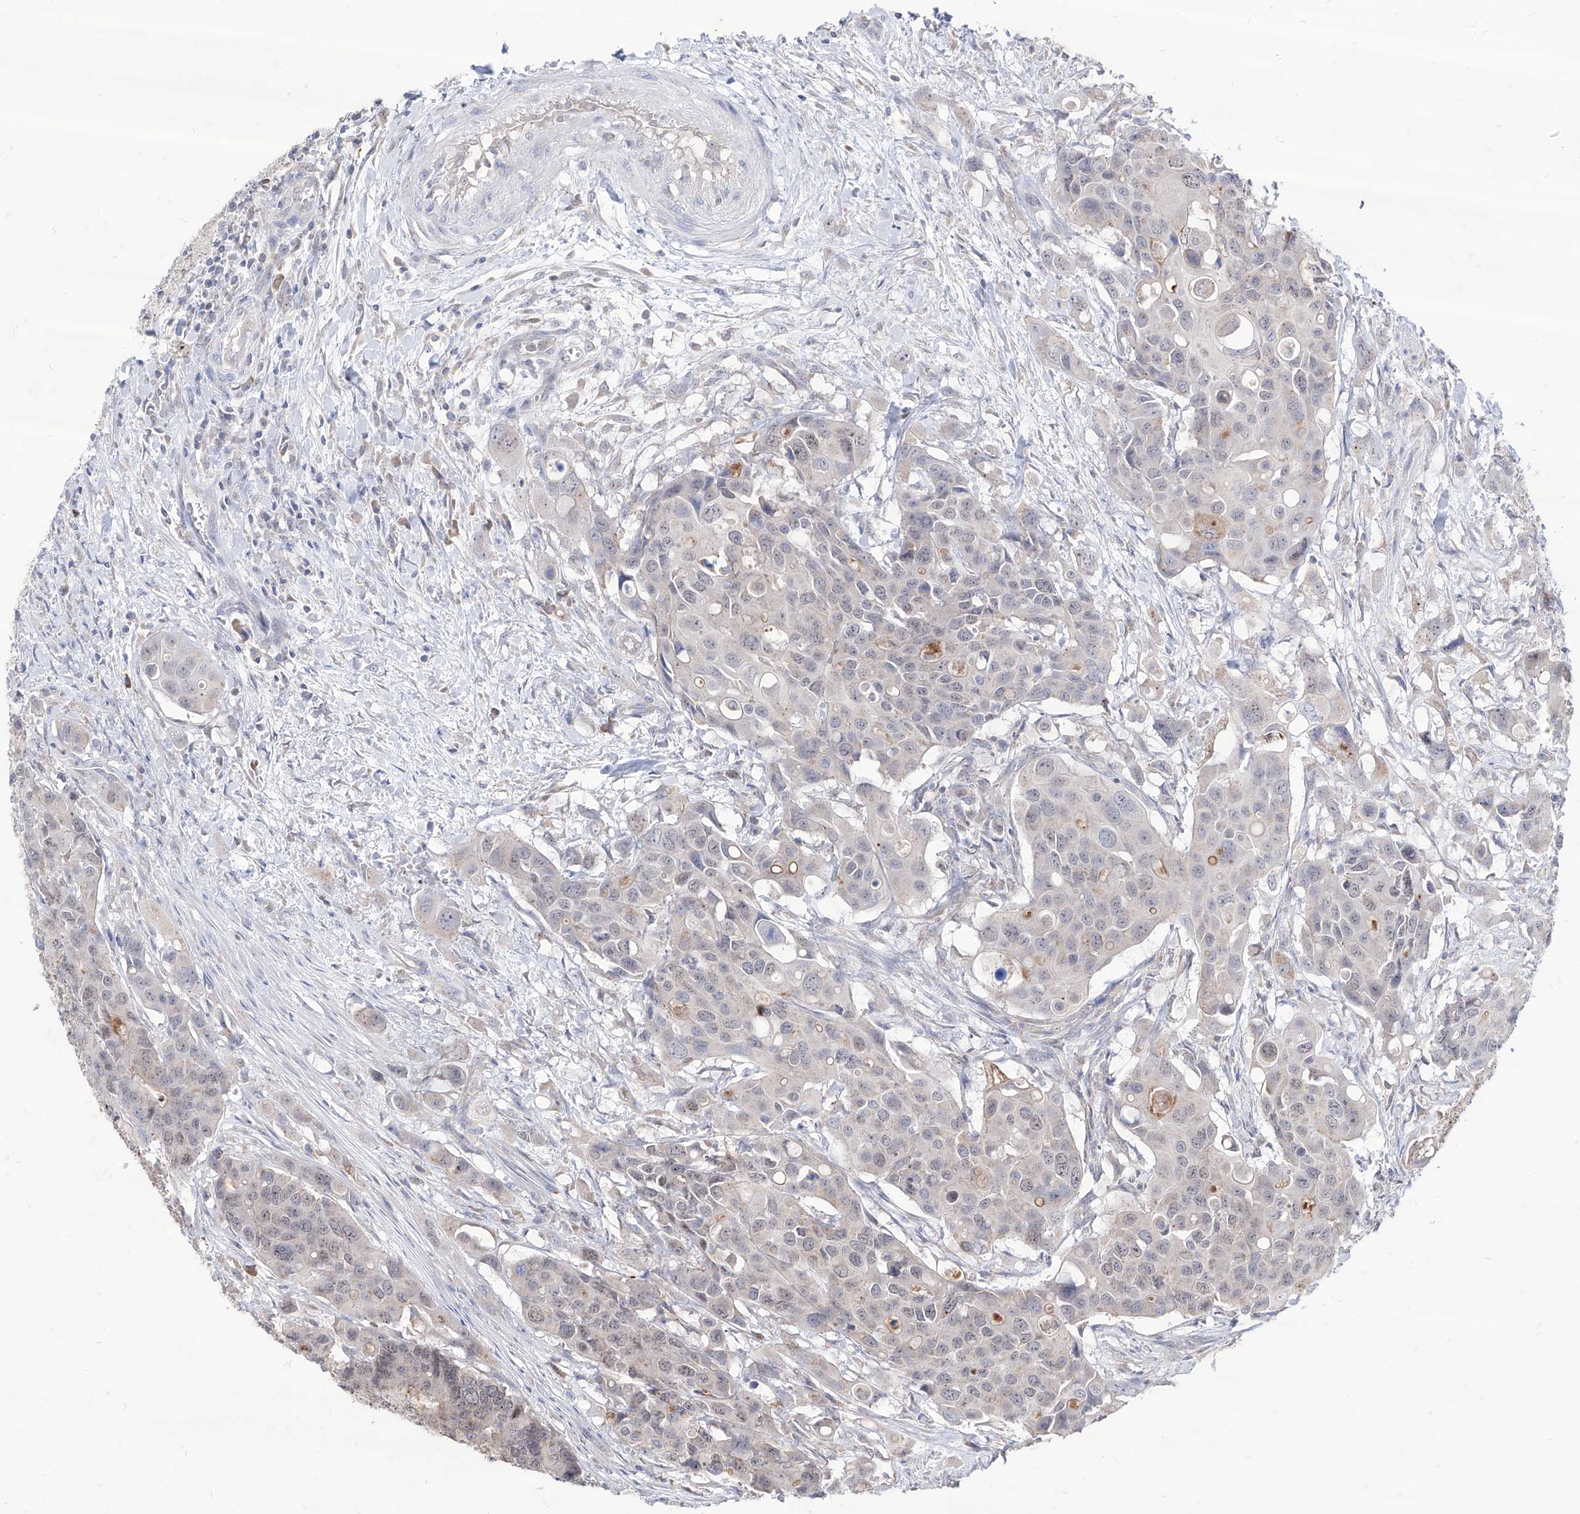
{"staining": {"intensity": "moderate", "quantity": "25%-75%", "location": "cytoplasmic/membranous,nuclear"}, "tissue": "colorectal cancer", "cell_type": "Tumor cells", "image_type": "cancer", "snomed": [{"axis": "morphology", "description": "Adenocarcinoma, NOS"}, {"axis": "topography", "description": "Colon"}], "caption": "This histopathology image exhibits immunohistochemistry staining of human colorectal adenocarcinoma, with medium moderate cytoplasmic/membranous and nuclear staining in approximately 25%-75% of tumor cells.", "gene": "BROX", "patient": {"sex": "male", "age": 77}}